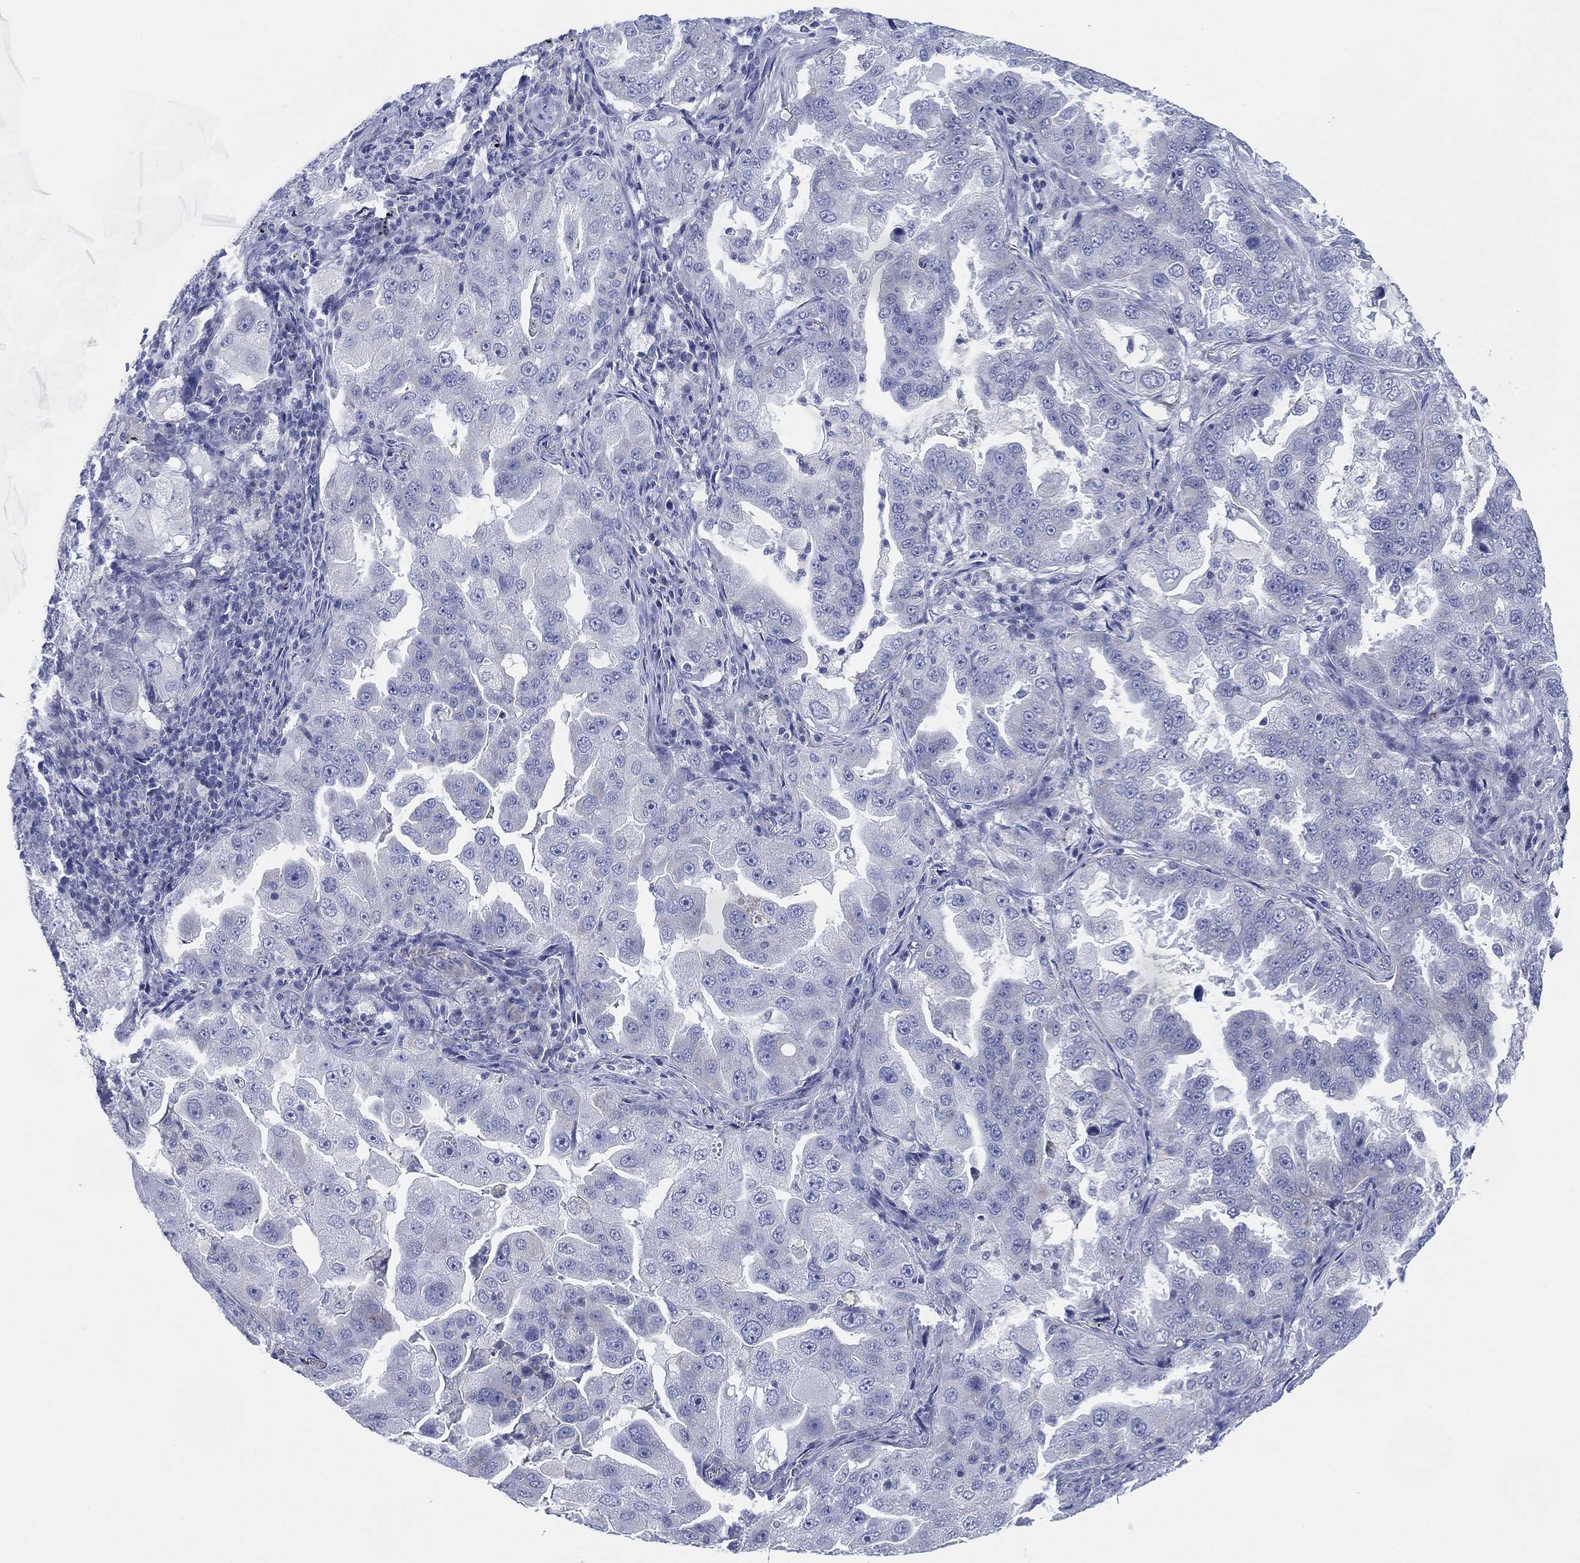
{"staining": {"intensity": "negative", "quantity": "none", "location": "none"}, "tissue": "lung cancer", "cell_type": "Tumor cells", "image_type": "cancer", "snomed": [{"axis": "morphology", "description": "Adenocarcinoma, NOS"}, {"axis": "topography", "description": "Lung"}], "caption": "An immunohistochemistry (IHC) photomicrograph of lung cancer (adenocarcinoma) is shown. There is no staining in tumor cells of lung cancer (adenocarcinoma).", "gene": "ADAD2", "patient": {"sex": "female", "age": 61}}